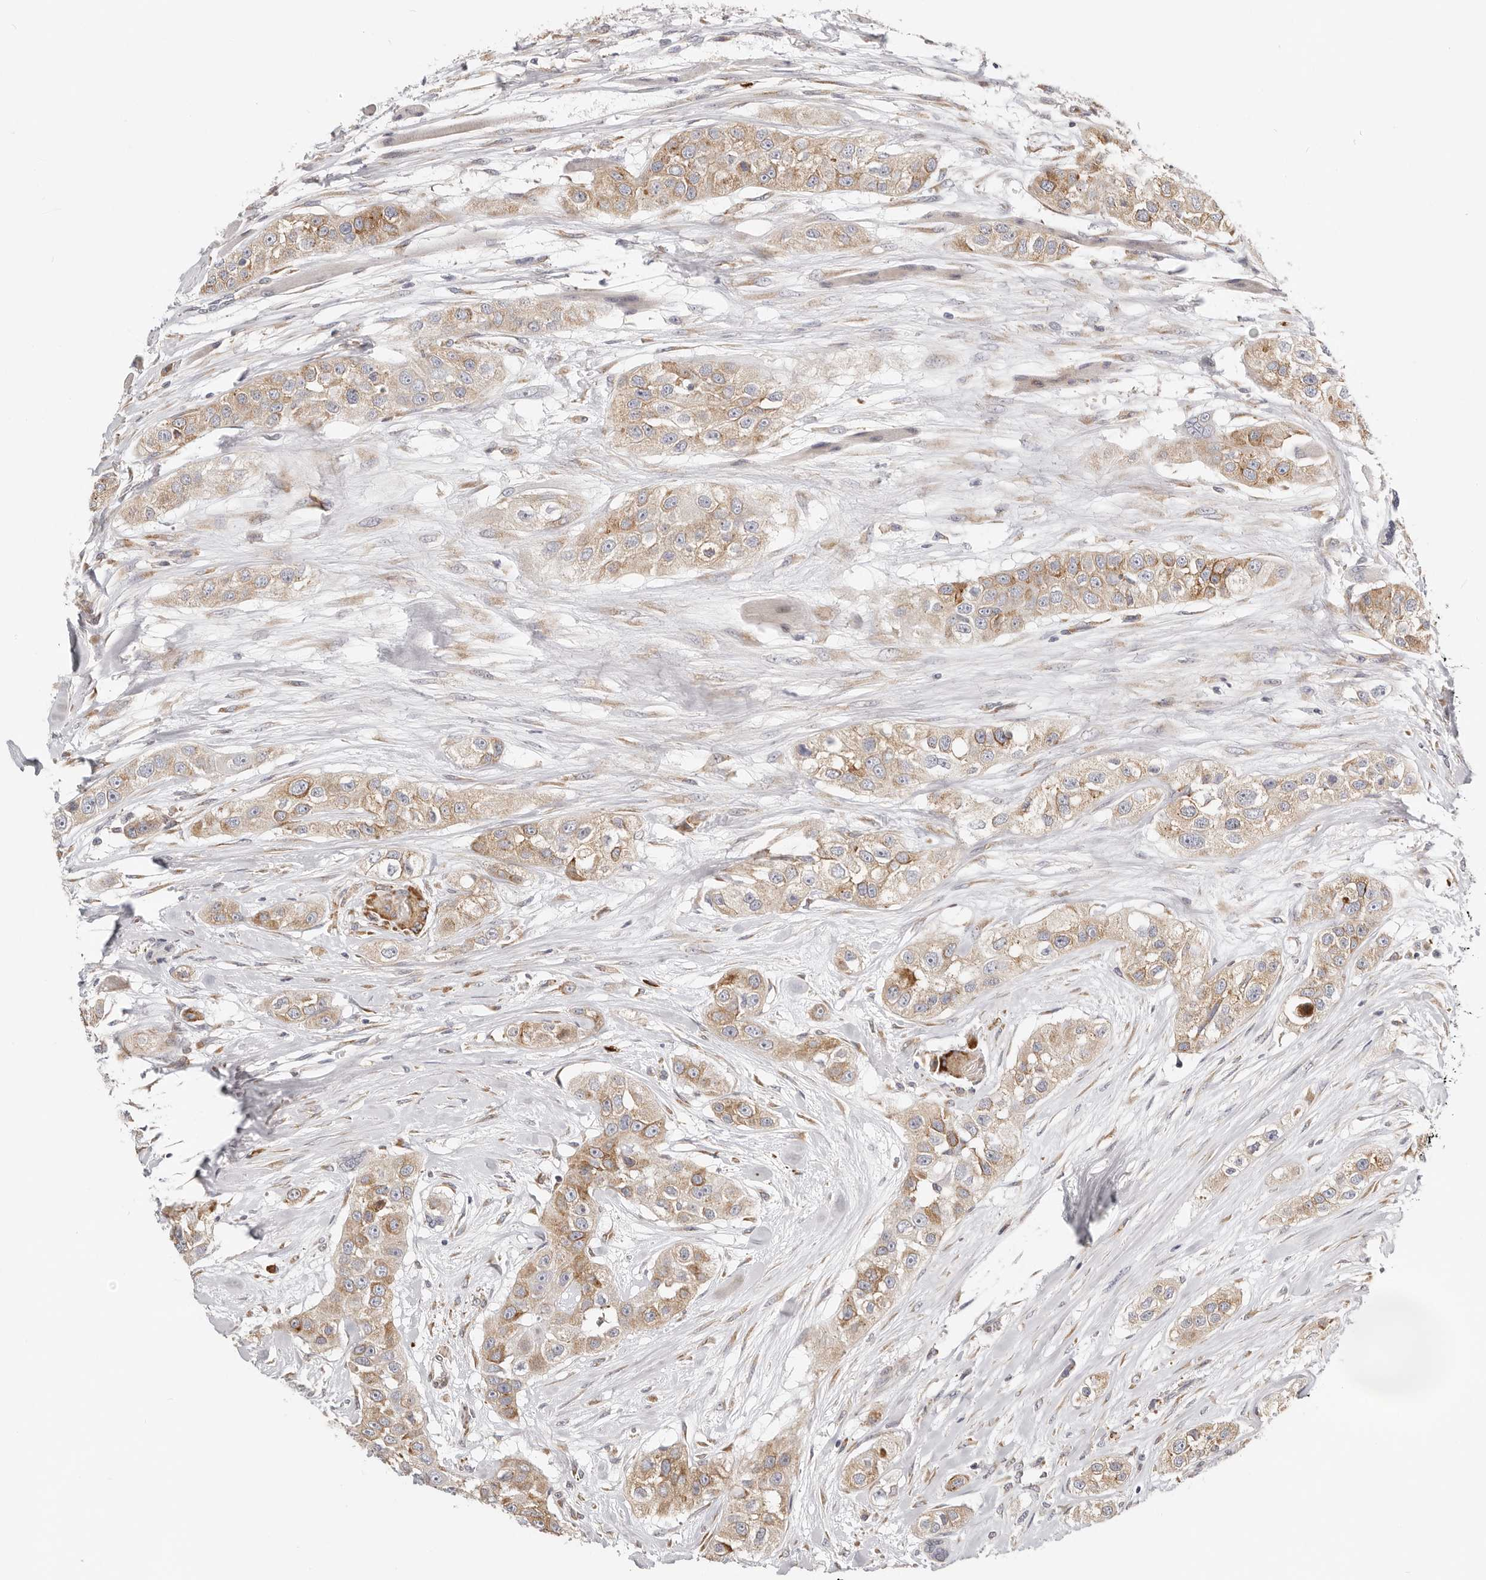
{"staining": {"intensity": "moderate", "quantity": "25%-75%", "location": "cytoplasmic/membranous"}, "tissue": "head and neck cancer", "cell_type": "Tumor cells", "image_type": "cancer", "snomed": [{"axis": "morphology", "description": "Normal tissue, NOS"}, {"axis": "morphology", "description": "Squamous cell carcinoma, NOS"}, {"axis": "topography", "description": "Skeletal muscle"}, {"axis": "topography", "description": "Head-Neck"}], "caption": "Head and neck cancer (squamous cell carcinoma) stained for a protein shows moderate cytoplasmic/membranous positivity in tumor cells. The protein is stained brown, and the nuclei are stained in blue (DAB IHC with brightfield microscopy, high magnification).", "gene": "IL32", "patient": {"sex": "male", "age": 51}}